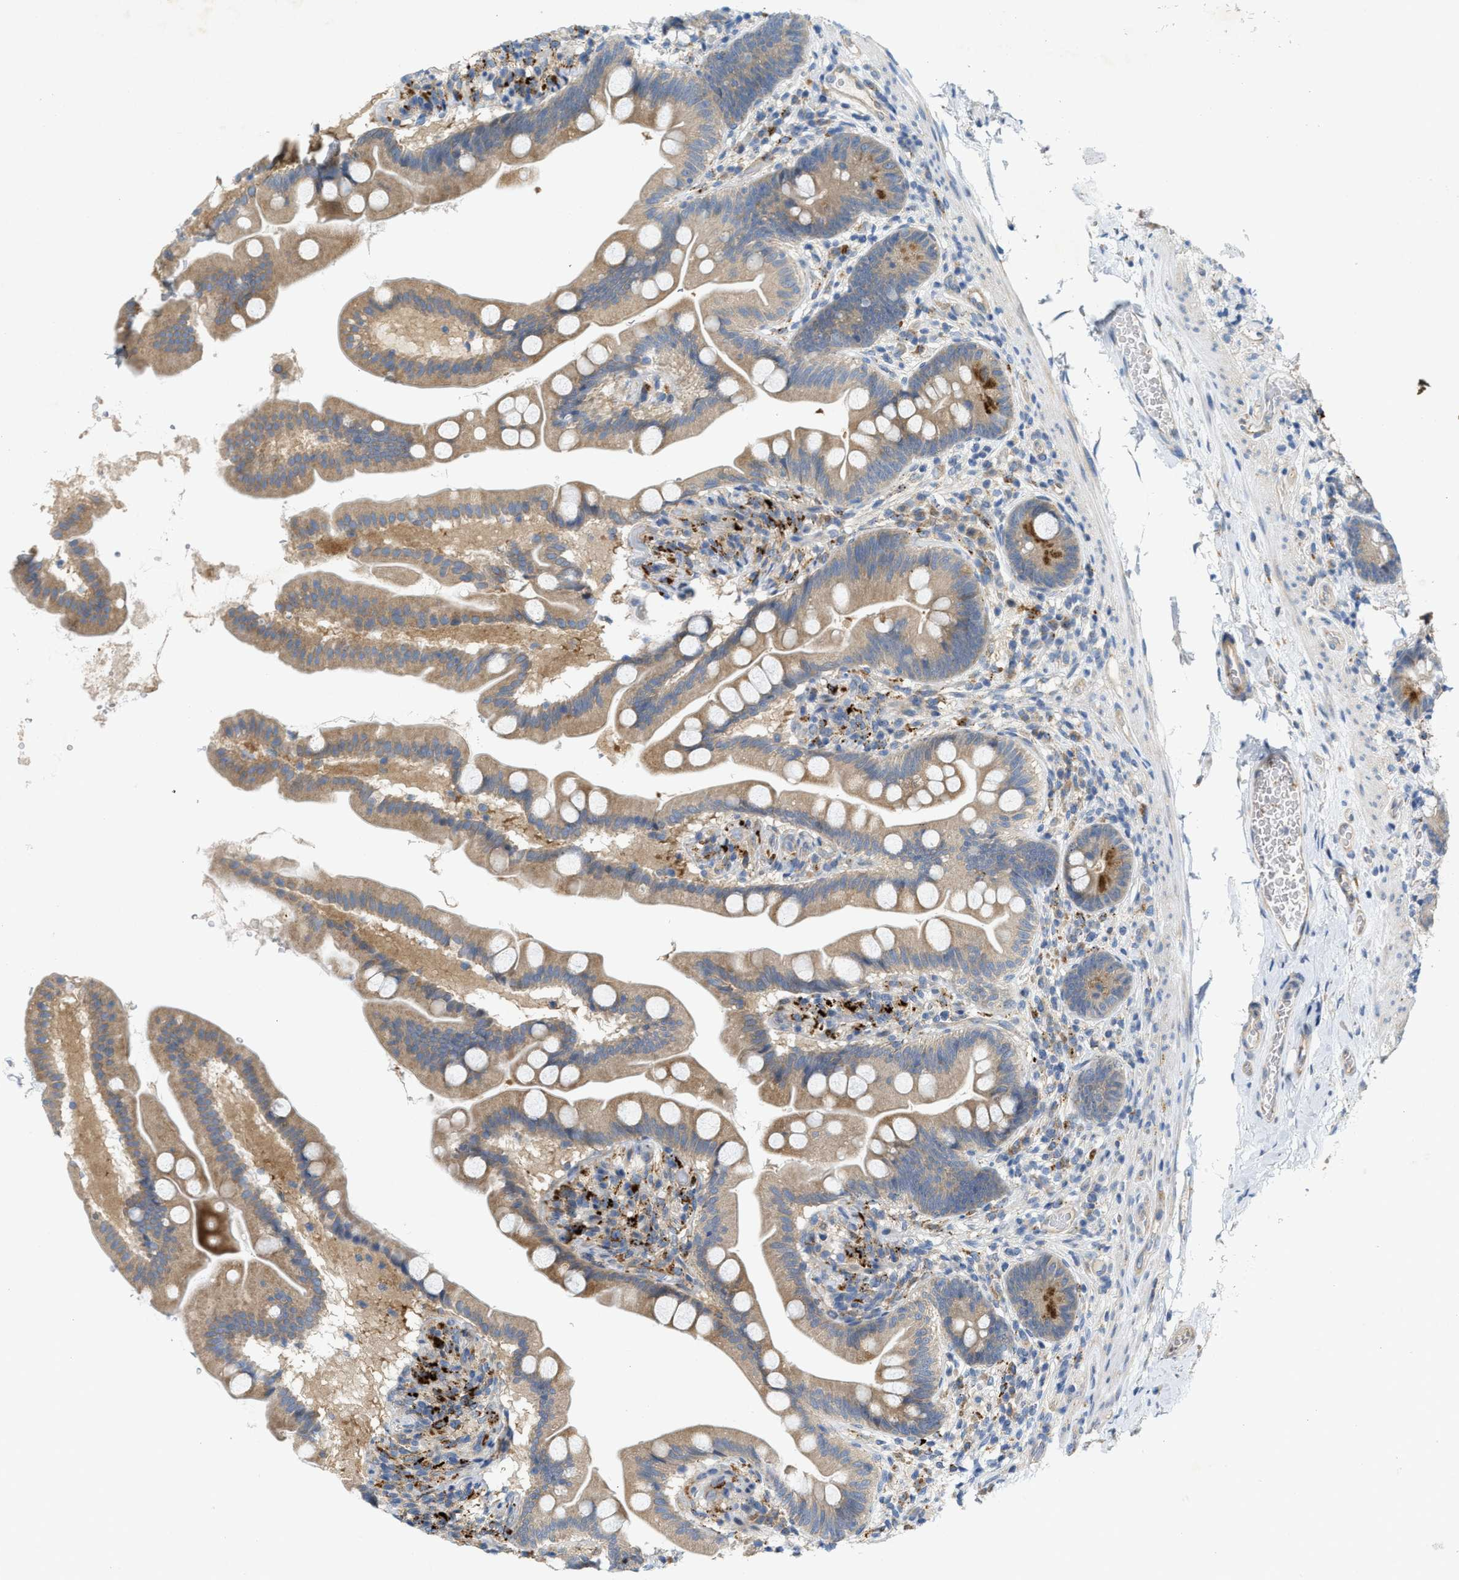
{"staining": {"intensity": "moderate", "quantity": ">75%", "location": "cytoplasmic/membranous"}, "tissue": "small intestine", "cell_type": "Glandular cells", "image_type": "normal", "snomed": [{"axis": "morphology", "description": "Normal tissue, NOS"}, {"axis": "topography", "description": "Small intestine"}], "caption": "Immunohistochemistry (DAB) staining of benign human small intestine reveals moderate cytoplasmic/membranous protein staining in about >75% of glandular cells.", "gene": "KLHDC10", "patient": {"sex": "female", "age": 56}}